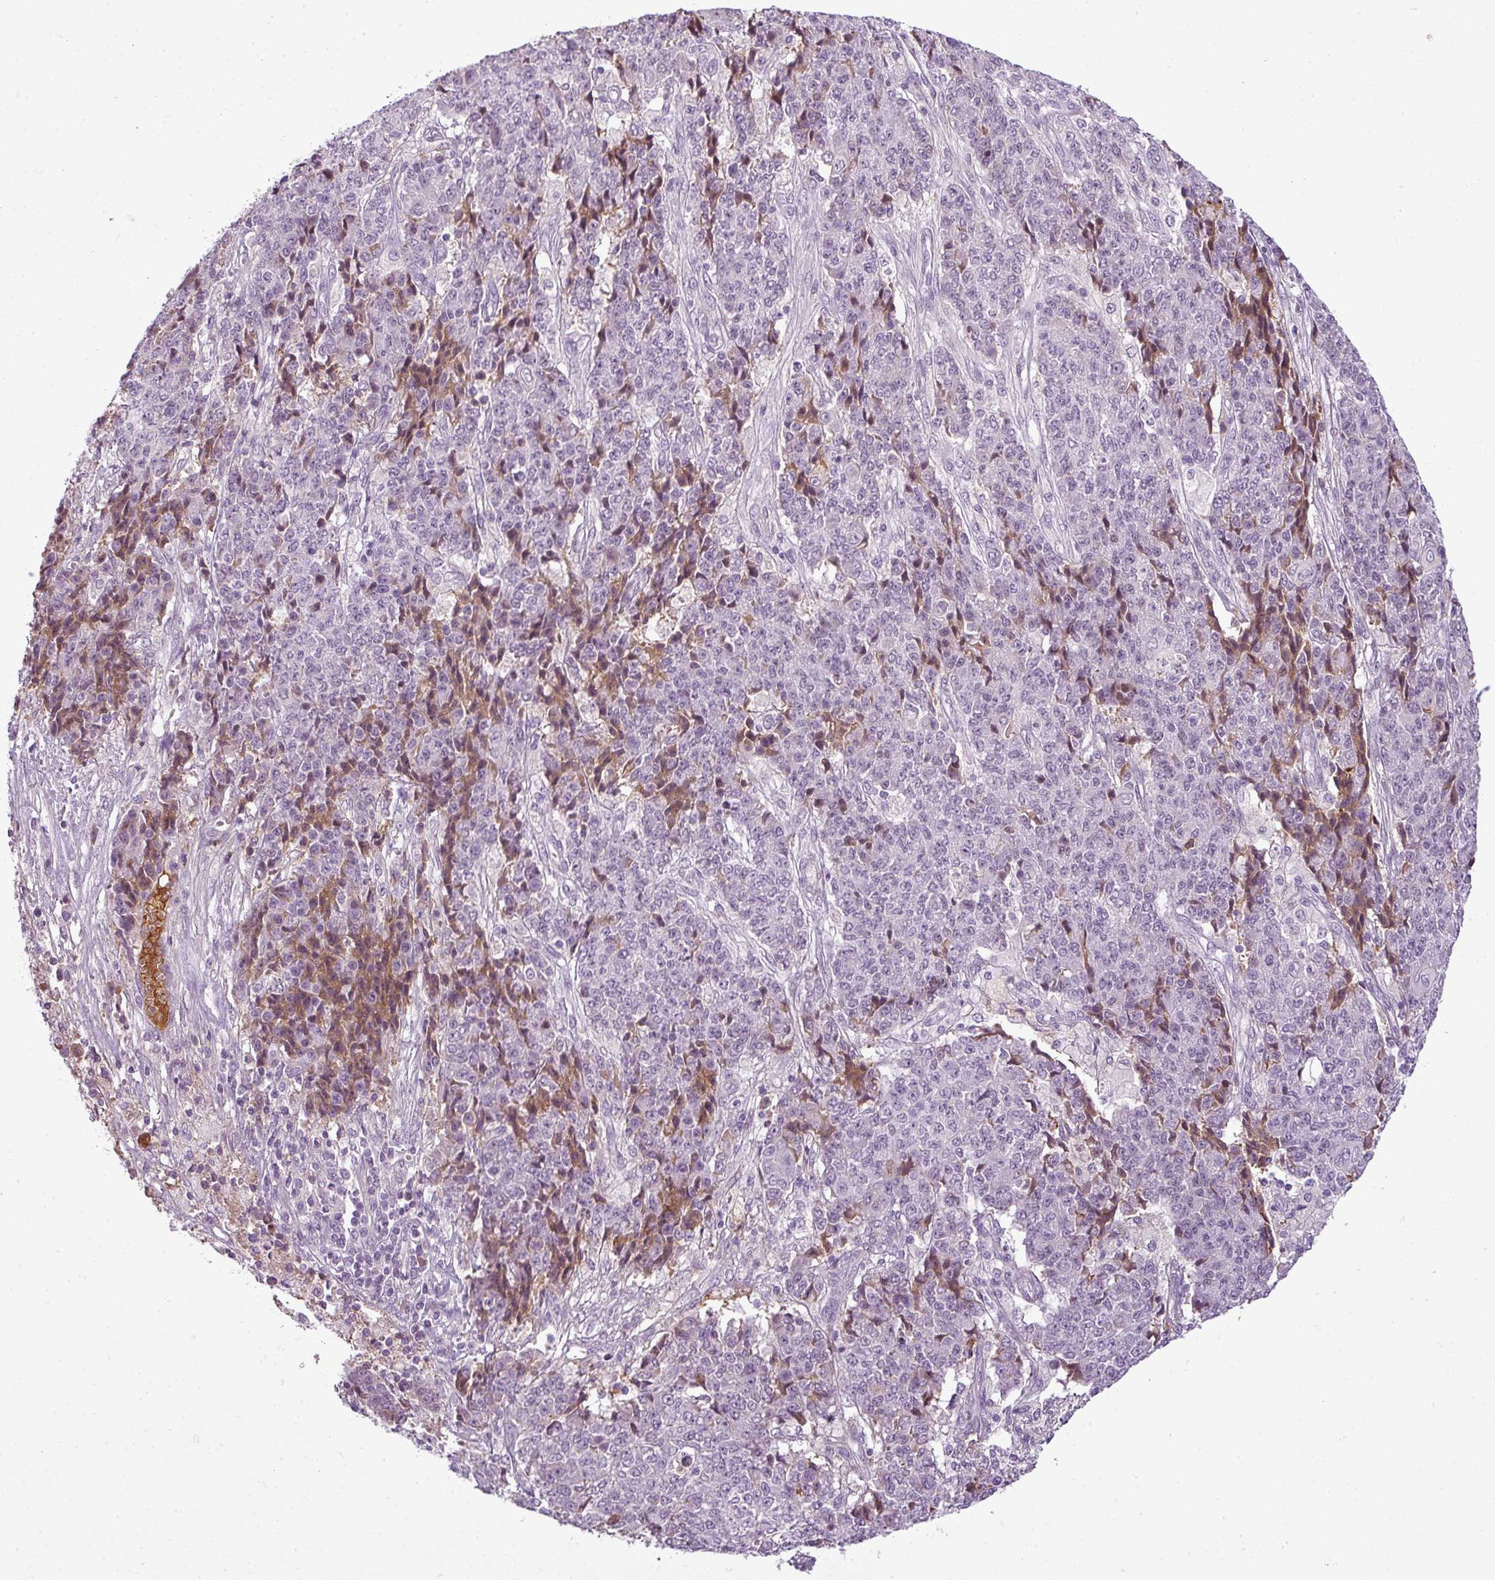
{"staining": {"intensity": "negative", "quantity": "none", "location": "none"}, "tissue": "ovarian cancer", "cell_type": "Tumor cells", "image_type": "cancer", "snomed": [{"axis": "morphology", "description": "Carcinoma, endometroid"}, {"axis": "topography", "description": "Ovary"}], "caption": "This image is of endometroid carcinoma (ovarian) stained with immunohistochemistry (IHC) to label a protein in brown with the nuclei are counter-stained blue. There is no staining in tumor cells. (Stains: DAB (3,3'-diaminobenzidine) immunohistochemistry with hematoxylin counter stain, Microscopy: brightfield microscopy at high magnification).", "gene": "C4B", "patient": {"sex": "female", "age": 42}}